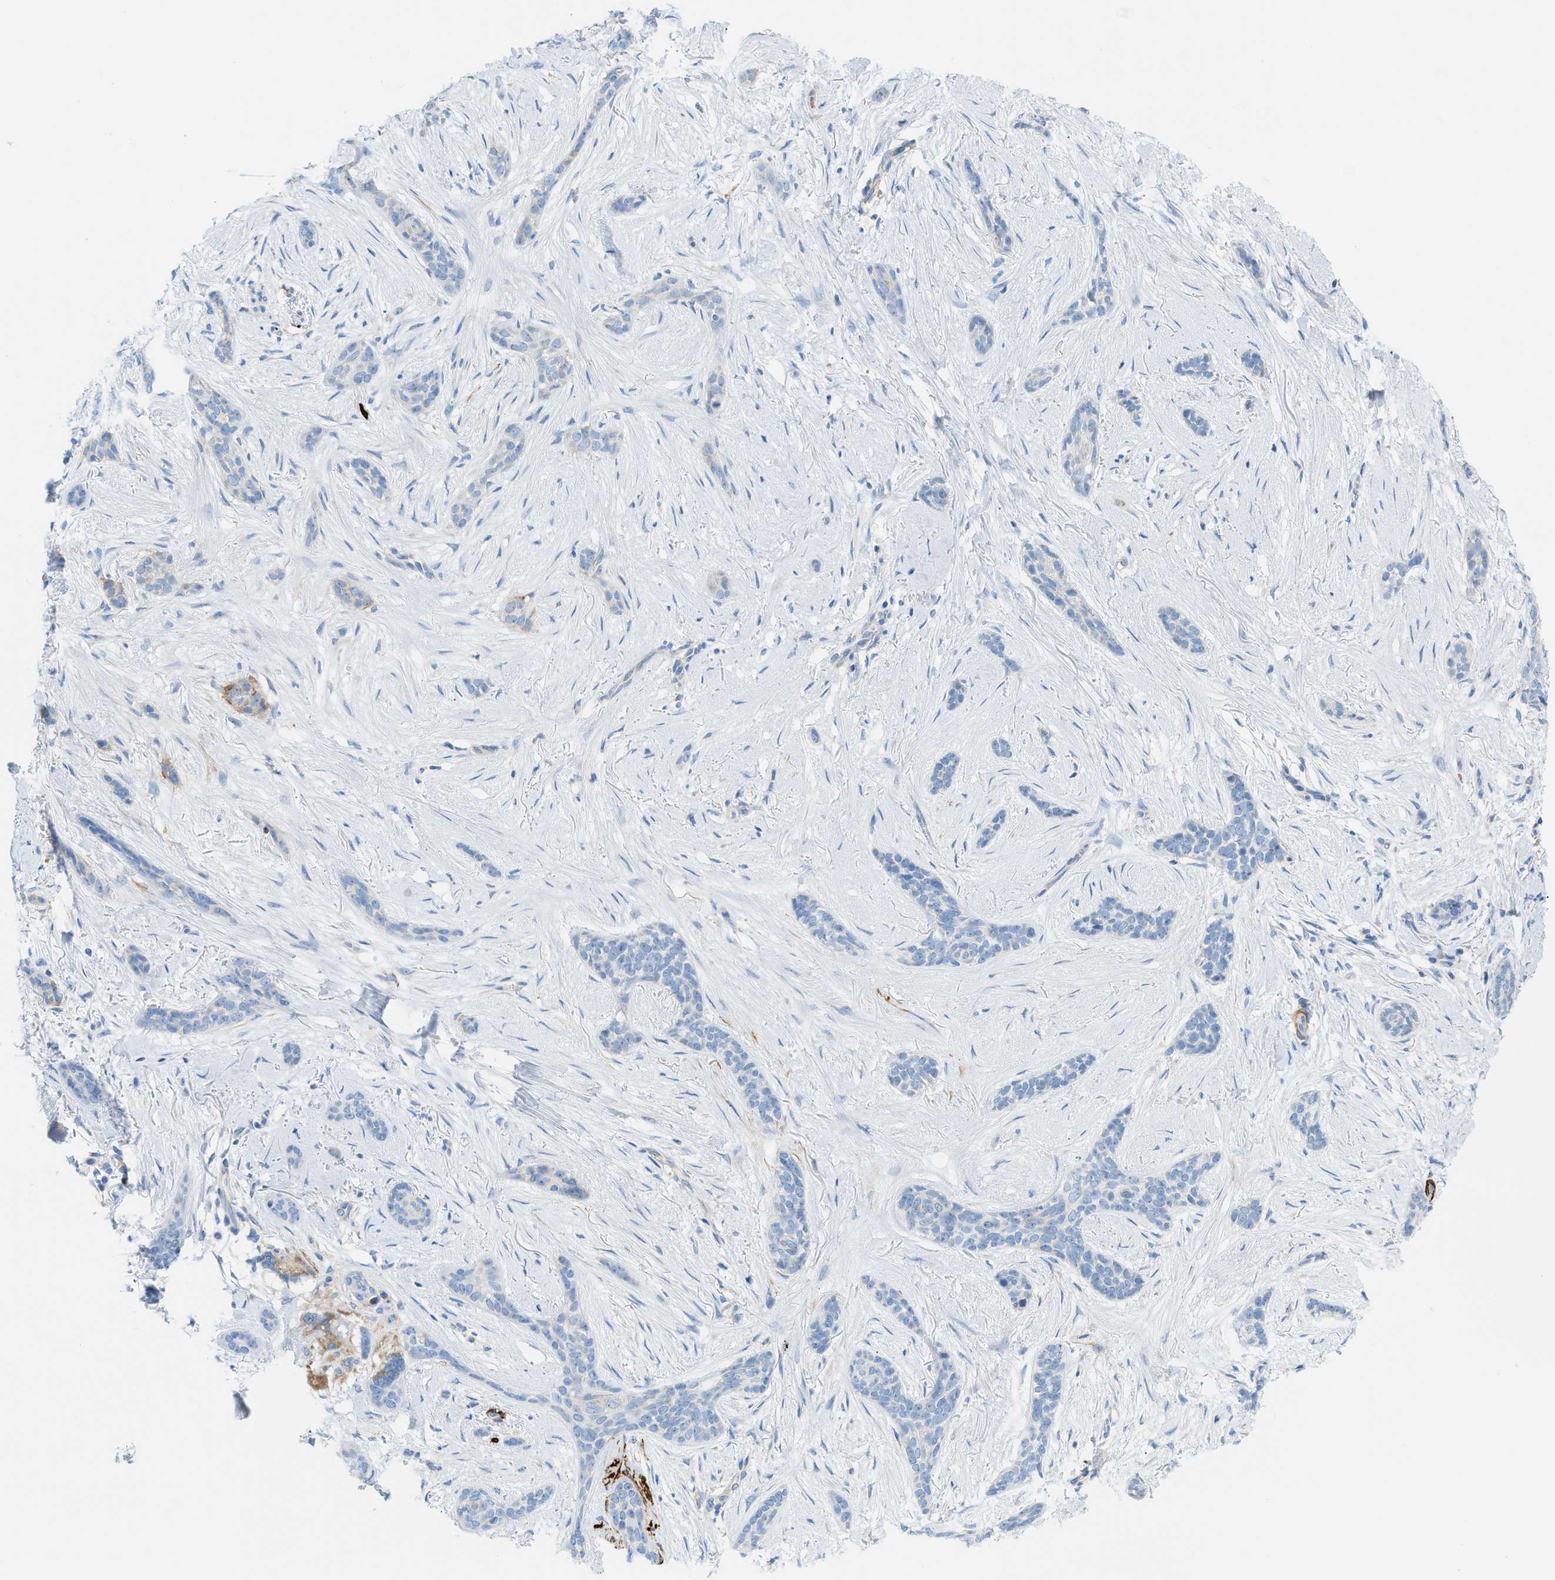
{"staining": {"intensity": "negative", "quantity": "none", "location": "none"}, "tissue": "skin cancer", "cell_type": "Tumor cells", "image_type": "cancer", "snomed": [{"axis": "morphology", "description": "Basal cell carcinoma"}, {"axis": "morphology", "description": "Adnexal tumor, benign"}, {"axis": "topography", "description": "Skin"}], "caption": "This is an immunohistochemistry (IHC) micrograph of human benign adnexal tumor (skin). There is no expression in tumor cells.", "gene": "MYH11", "patient": {"sex": "female", "age": 42}}